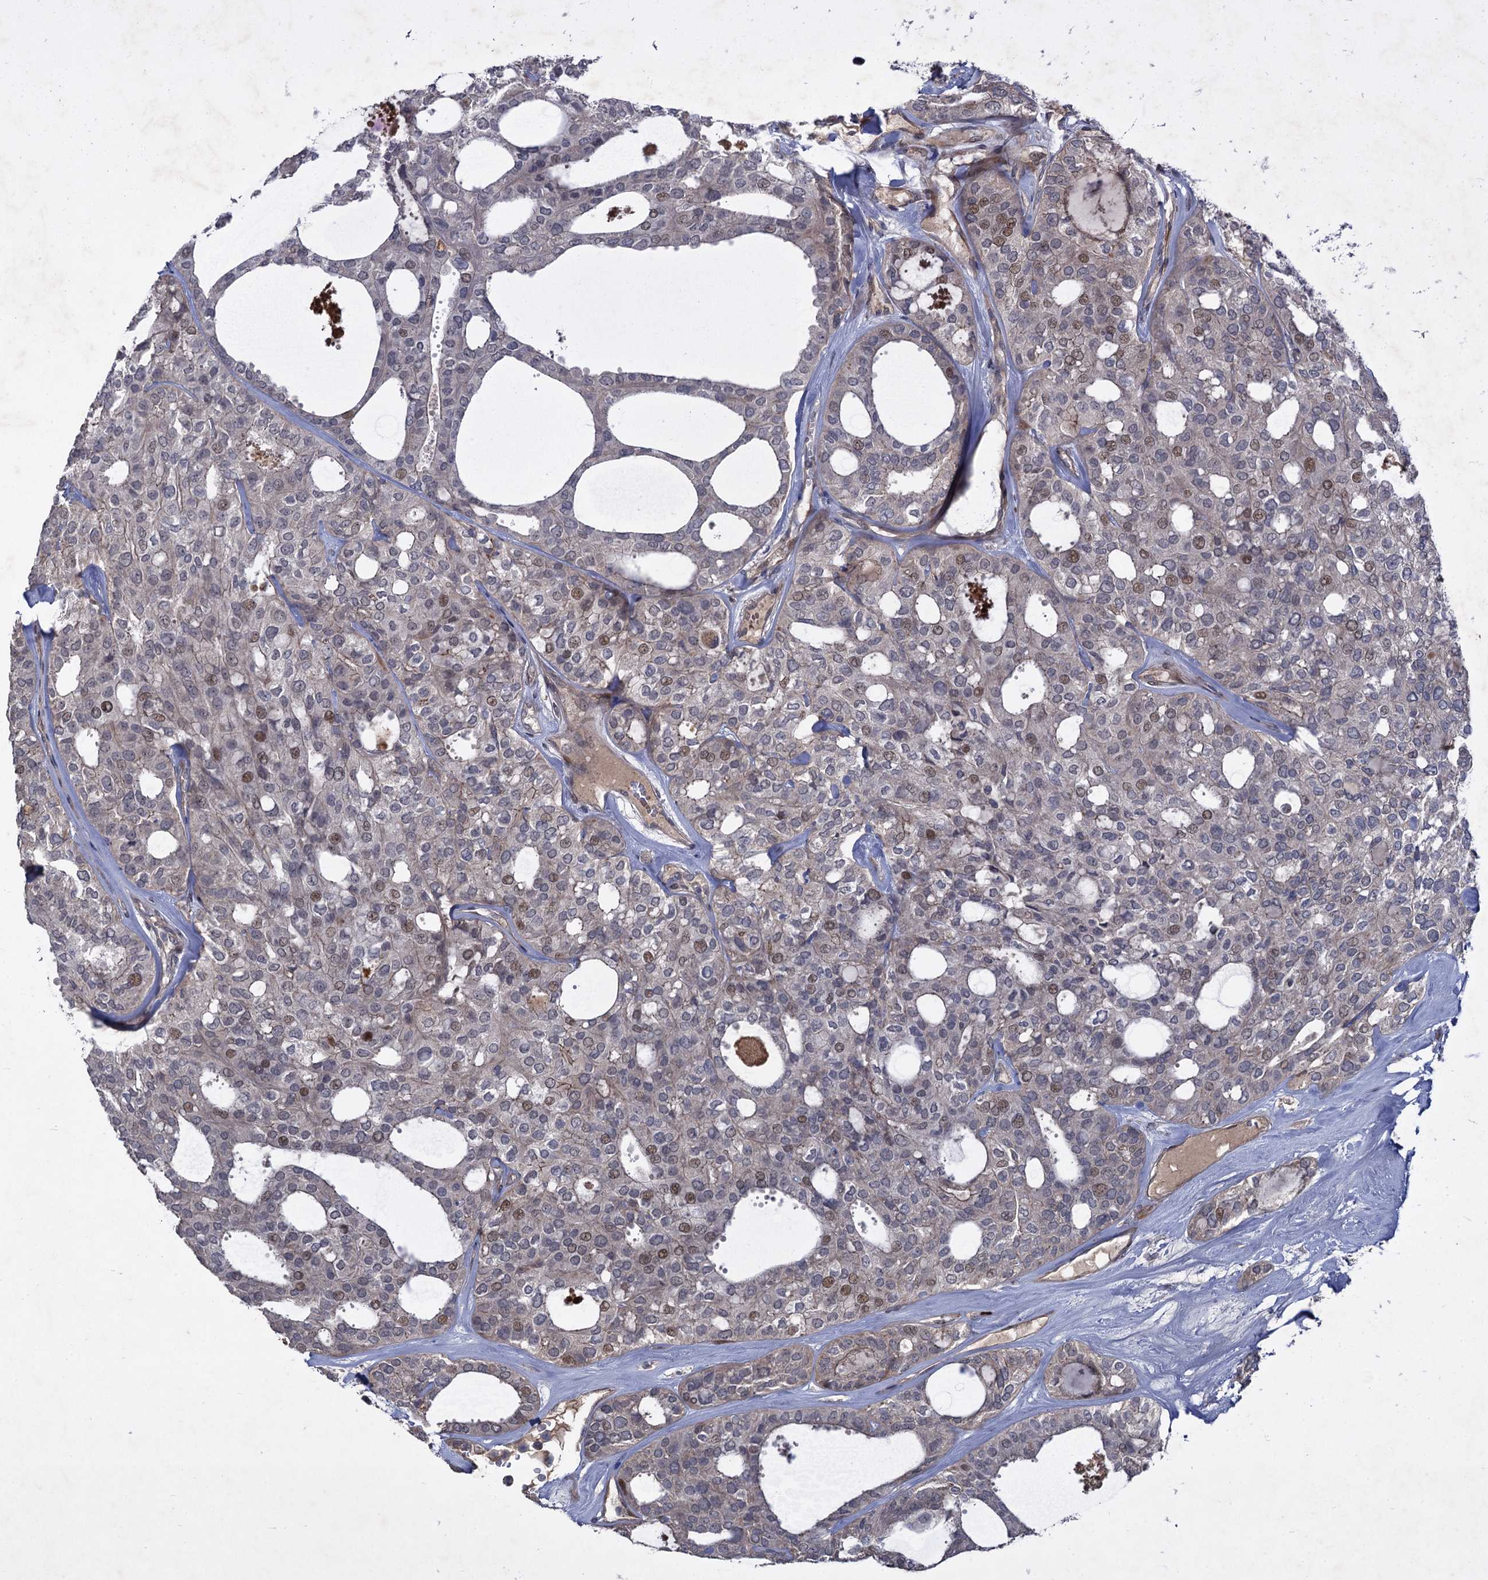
{"staining": {"intensity": "moderate", "quantity": "<25%", "location": "nuclear"}, "tissue": "thyroid cancer", "cell_type": "Tumor cells", "image_type": "cancer", "snomed": [{"axis": "morphology", "description": "Follicular adenoma carcinoma, NOS"}, {"axis": "topography", "description": "Thyroid gland"}], "caption": "DAB (3,3'-diaminobenzidine) immunohistochemical staining of thyroid follicular adenoma carcinoma displays moderate nuclear protein positivity in approximately <25% of tumor cells.", "gene": "NUDT22", "patient": {"sex": "male", "age": 75}}